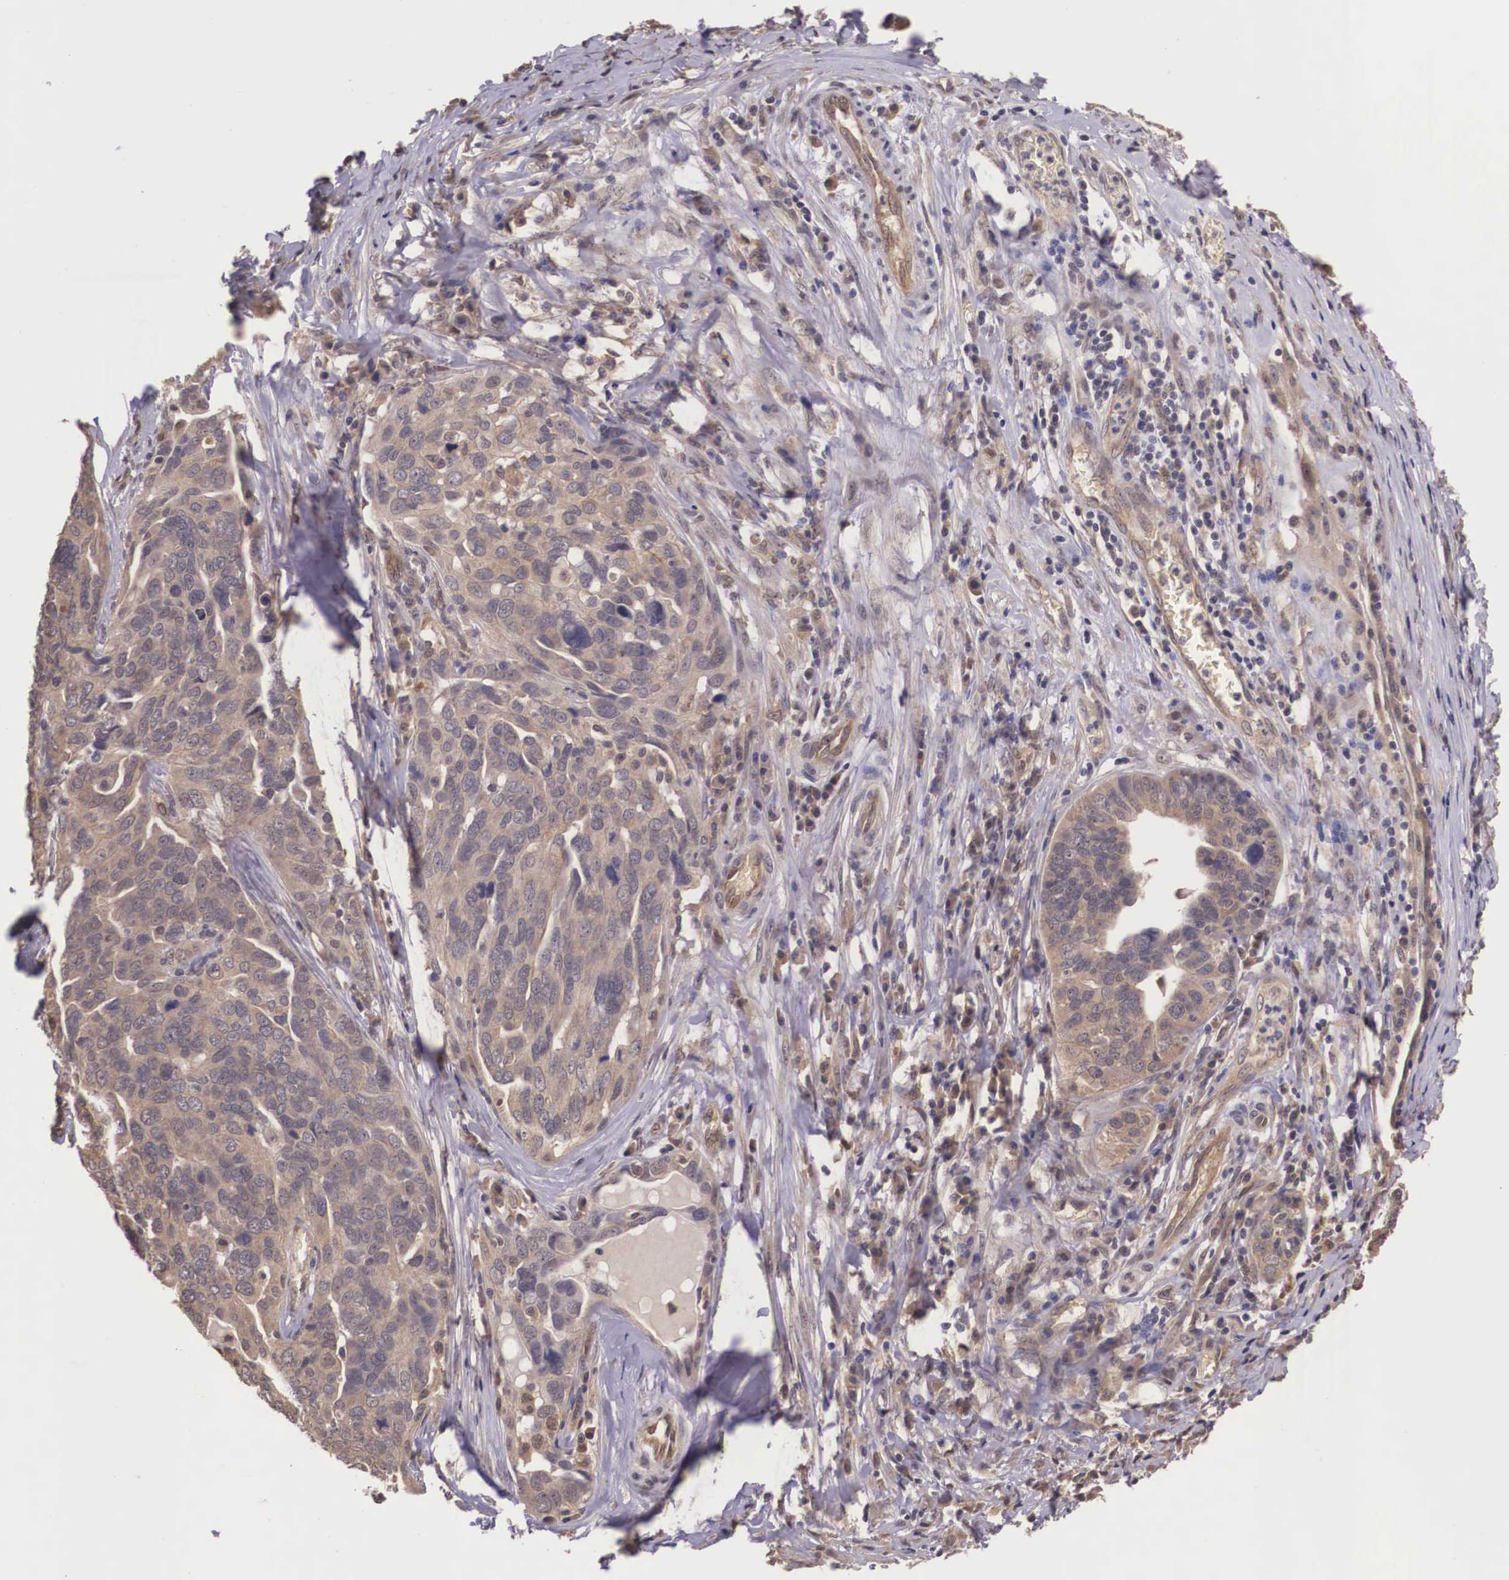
{"staining": {"intensity": "moderate", "quantity": ">75%", "location": "cytoplasmic/membranous"}, "tissue": "ovarian cancer", "cell_type": "Tumor cells", "image_type": "cancer", "snomed": [{"axis": "morphology", "description": "Cystadenocarcinoma, serous, NOS"}, {"axis": "topography", "description": "Ovary"}], "caption": "Tumor cells display moderate cytoplasmic/membranous staining in approximately >75% of cells in ovarian cancer (serous cystadenocarcinoma). (Stains: DAB in brown, nuclei in blue, Microscopy: brightfield microscopy at high magnification).", "gene": "VASH1", "patient": {"sex": "female", "age": 64}}